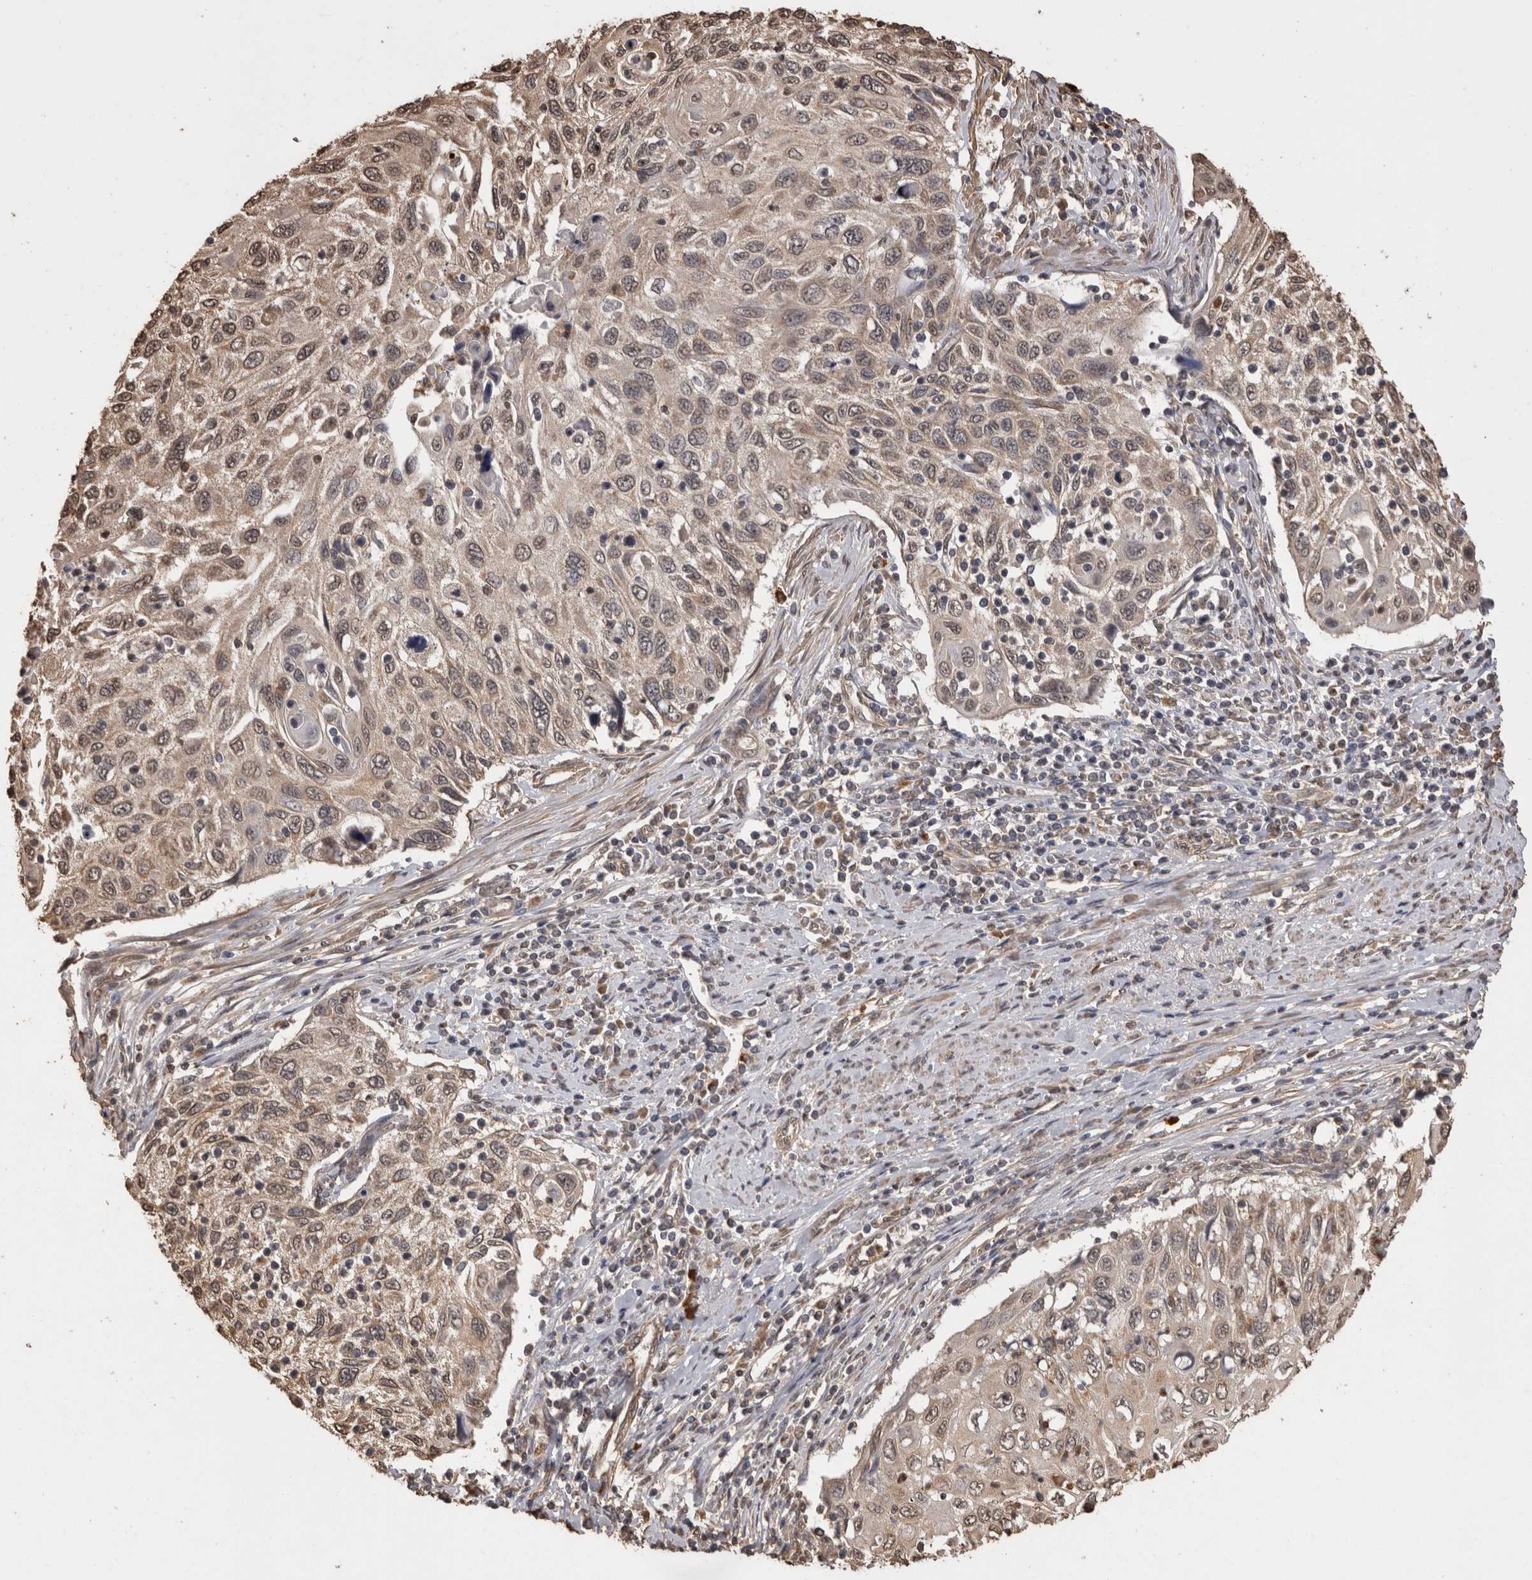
{"staining": {"intensity": "weak", "quantity": ">75%", "location": "cytoplasmic/membranous,nuclear"}, "tissue": "cervical cancer", "cell_type": "Tumor cells", "image_type": "cancer", "snomed": [{"axis": "morphology", "description": "Squamous cell carcinoma, NOS"}, {"axis": "topography", "description": "Cervix"}], "caption": "High-power microscopy captured an immunohistochemistry micrograph of cervical cancer (squamous cell carcinoma), revealing weak cytoplasmic/membranous and nuclear expression in approximately >75% of tumor cells.", "gene": "SOCS5", "patient": {"sex": "female", "age": 70}}